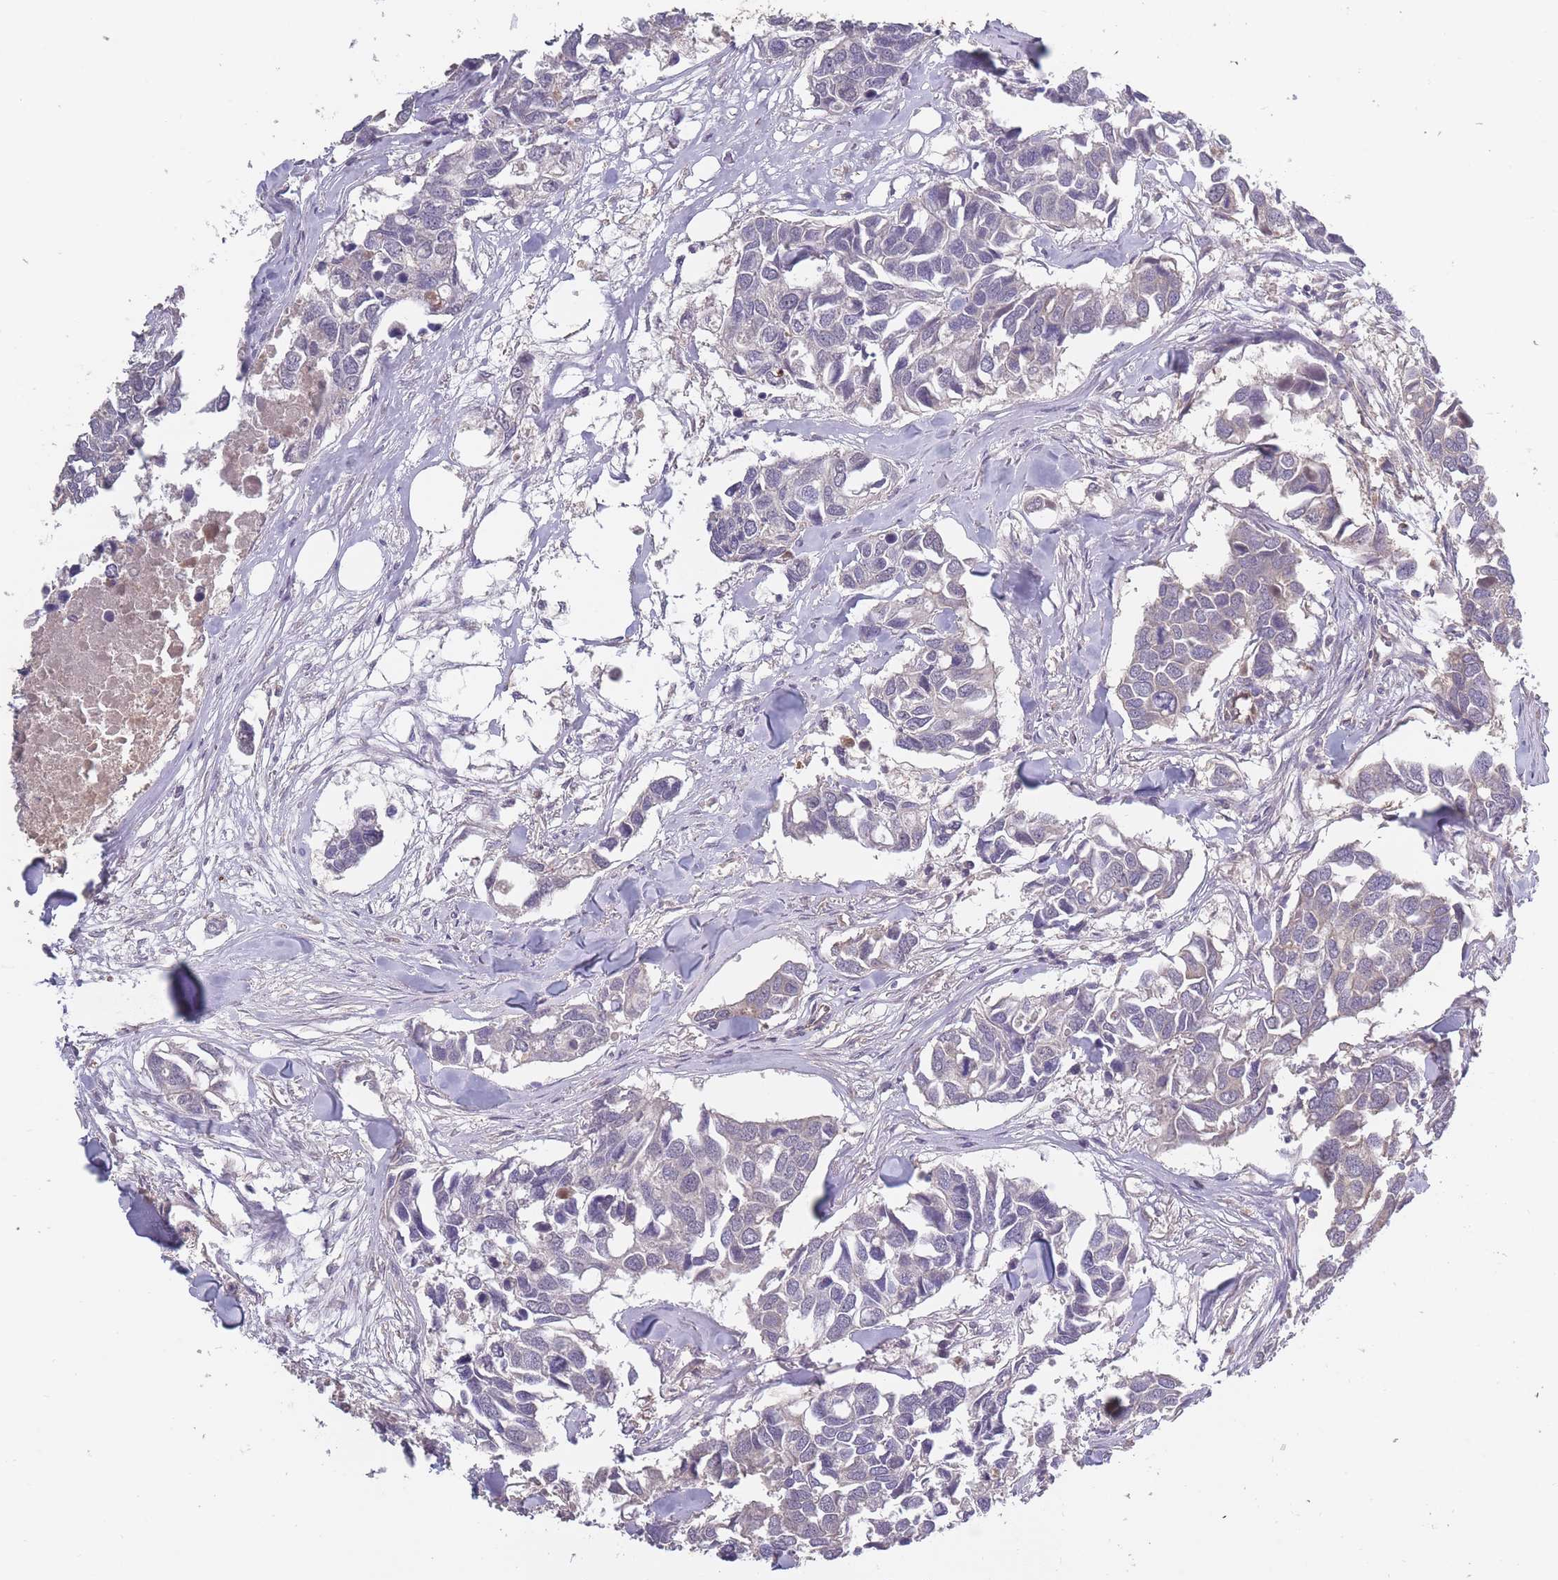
{"staining": {"intensity": "negative", "quantity": "none", "location": "none"}, "tissue": "breast cancer", "cell_type": "Tumor cells", "image_type": "cancer", "snomed": [{"axis": "morphology", "description": "Duct carcinoma"}, {"axis": "topography", "description": "Breast"}], "caption": "A histopathology image of human breast cancer is negative for staining in tumor cells.", "gene": "KIAA1755", "patient": {"sex": "female", "age": 83}}